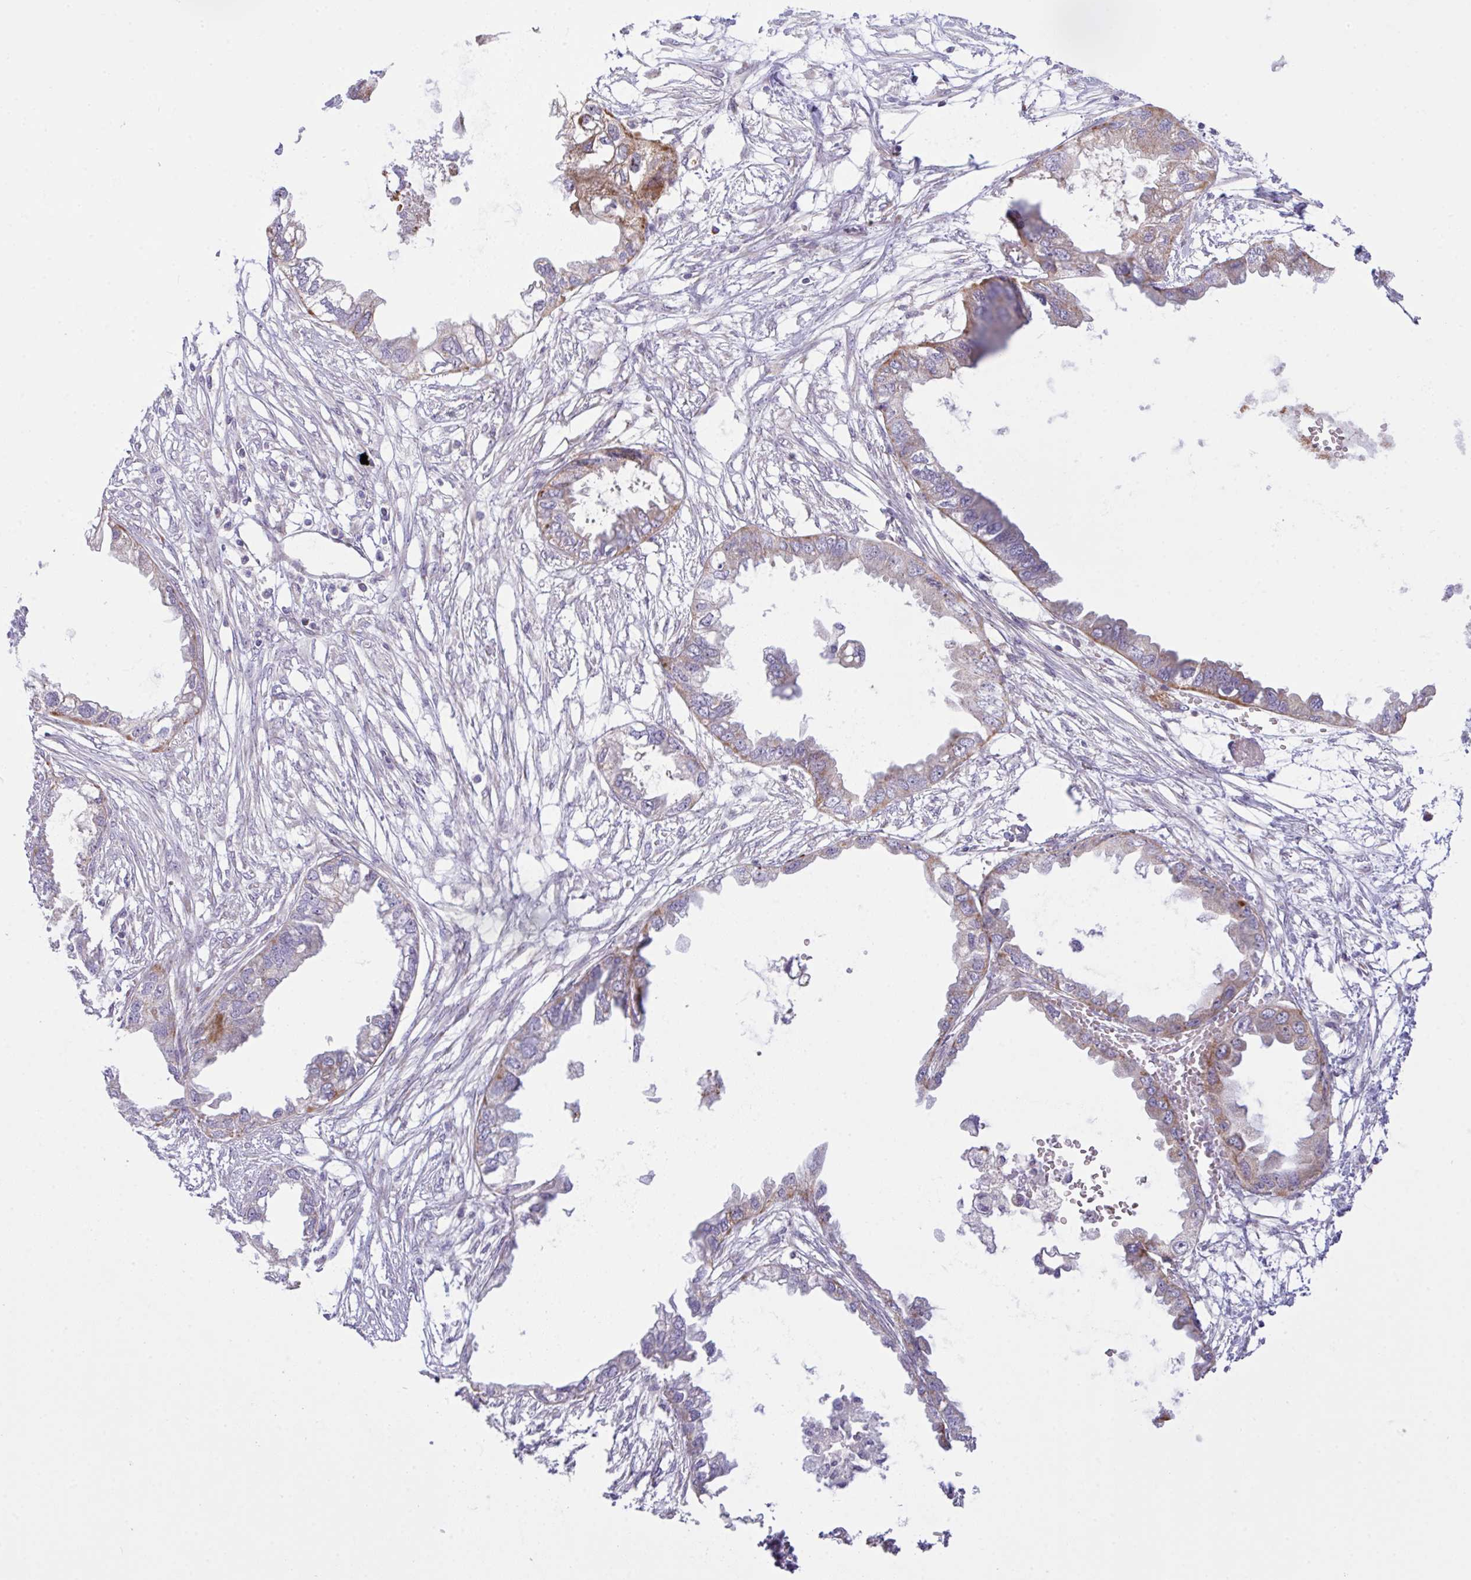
{"staining": {"intensity": "moderate", "quantity": "<25%", "location": "cytoplasmic/membranous"}, "tissue": "endometrial cancer", "cell_type": "Tumor cells", "image_type": "cancer", "snomed": [{"axis": "morphology", "description": "Adenocarcinoma, NOS"}, {"axis": "morphology", "description": "Adenocarcinoma, metastatic, NOS"}, {"axis": "topography", "description": "Adipose tissue"}, {"axis": "topography", "description": "Endometrium"}], "caption": "Metastatic adenocarcinoma (endometrial) was stained to show a protein in brown. There is low levels of moderate cytoplasmic/membranous positivity in about <25% of tumor cells.", "gene": "CHDH", "patient": {"sex": "female", "age": 67}}